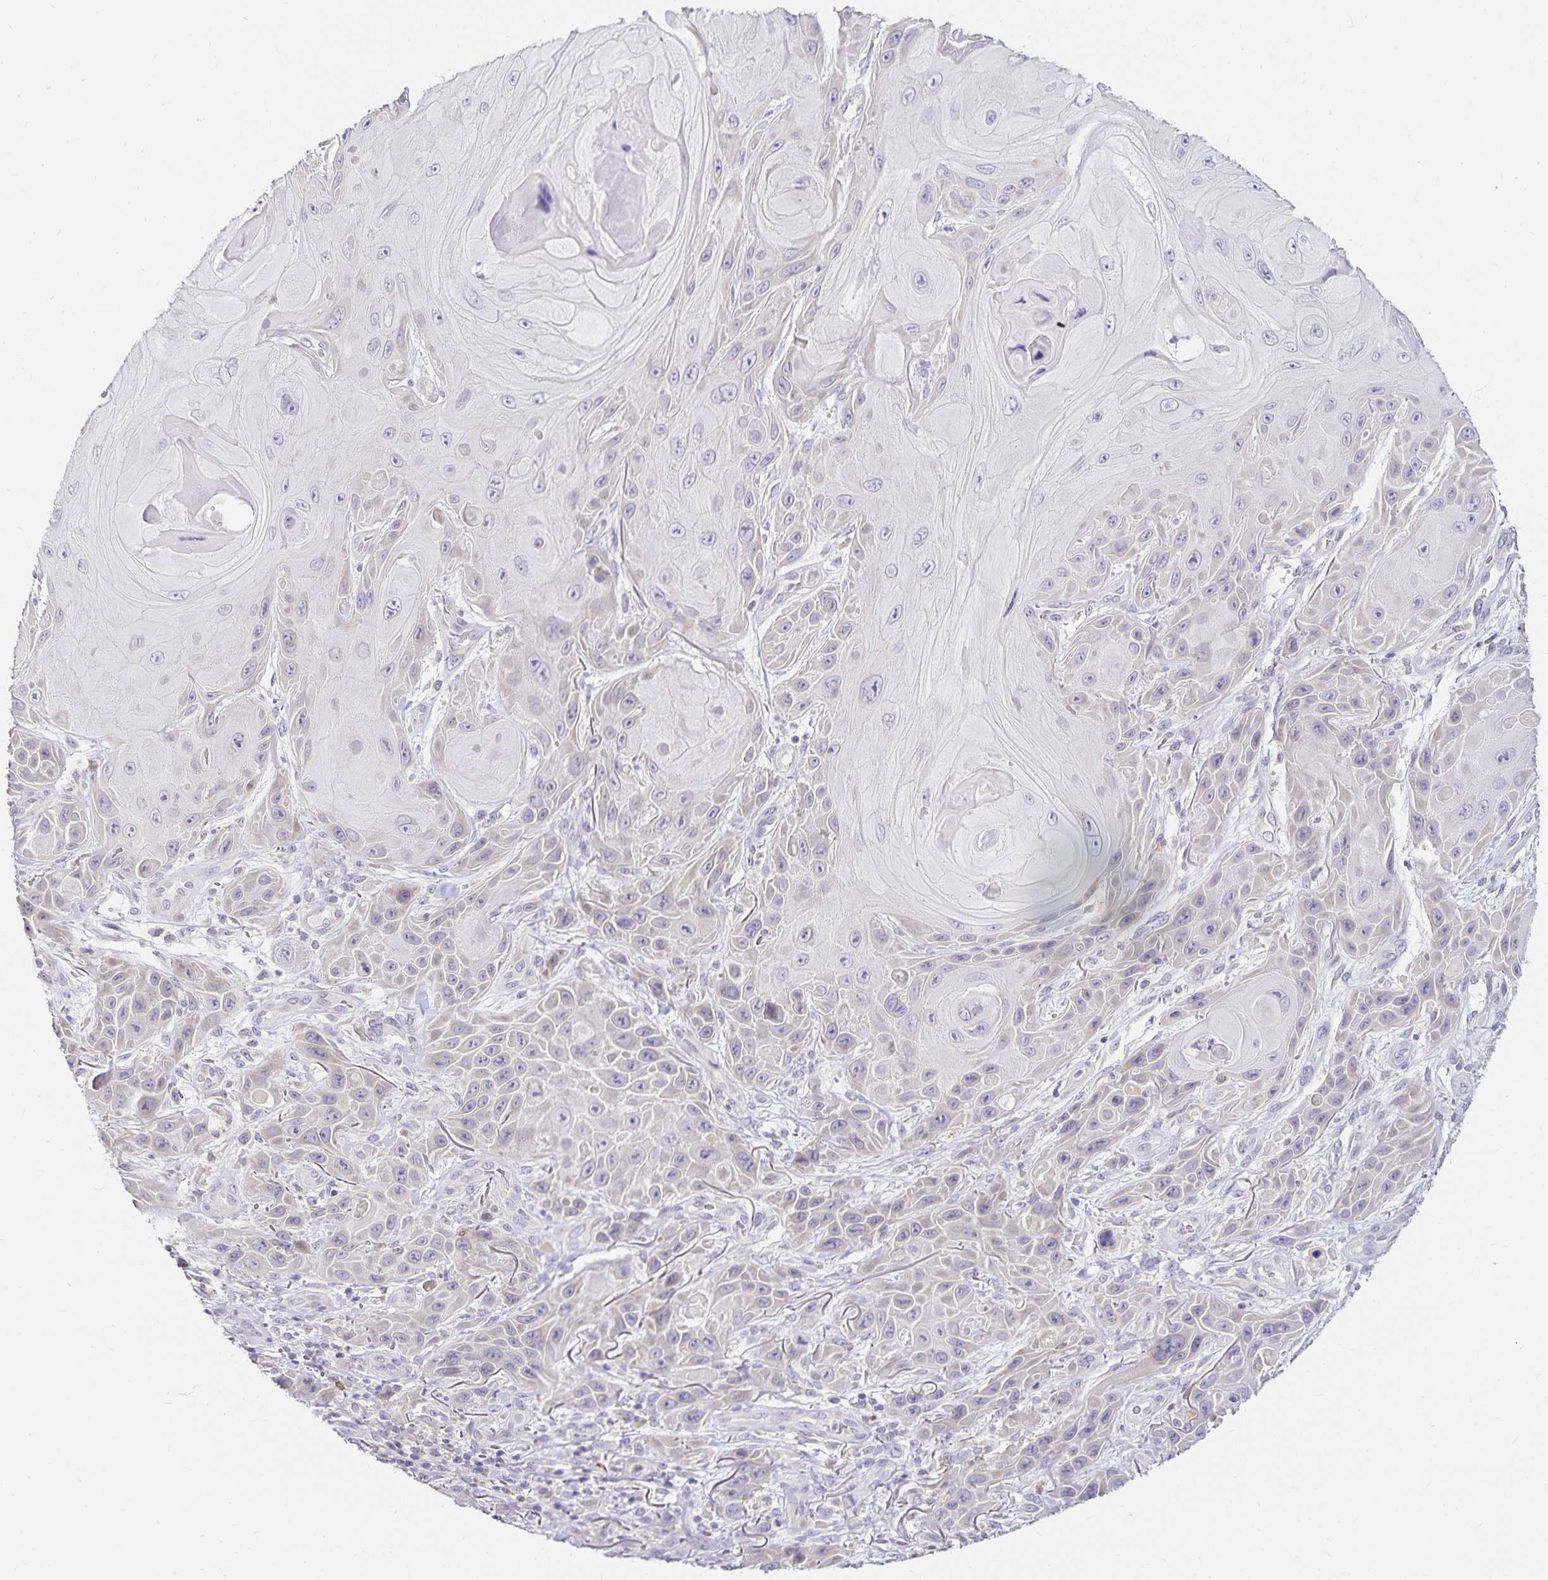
{"staining": {"intensity": "negative", "quantity": "none", "location": "none"}, "tissue": "skin cancer", "cell_type": "Tumor cells", "image_type": "cancer", "snomed": [{"axis": "morphology", "description": "Squamous cell carcinoma, NOS"}, {"axis": "topography", "description": "Skin"}], "caption": "DAB (3,3'-diaminobenzidine) immunohistochemical staining of human skin squamous cell carcinoma displays no significant positivity in tumor cells.", "gene": "GP2", "patient": {"sex": "female", "age": 94}}